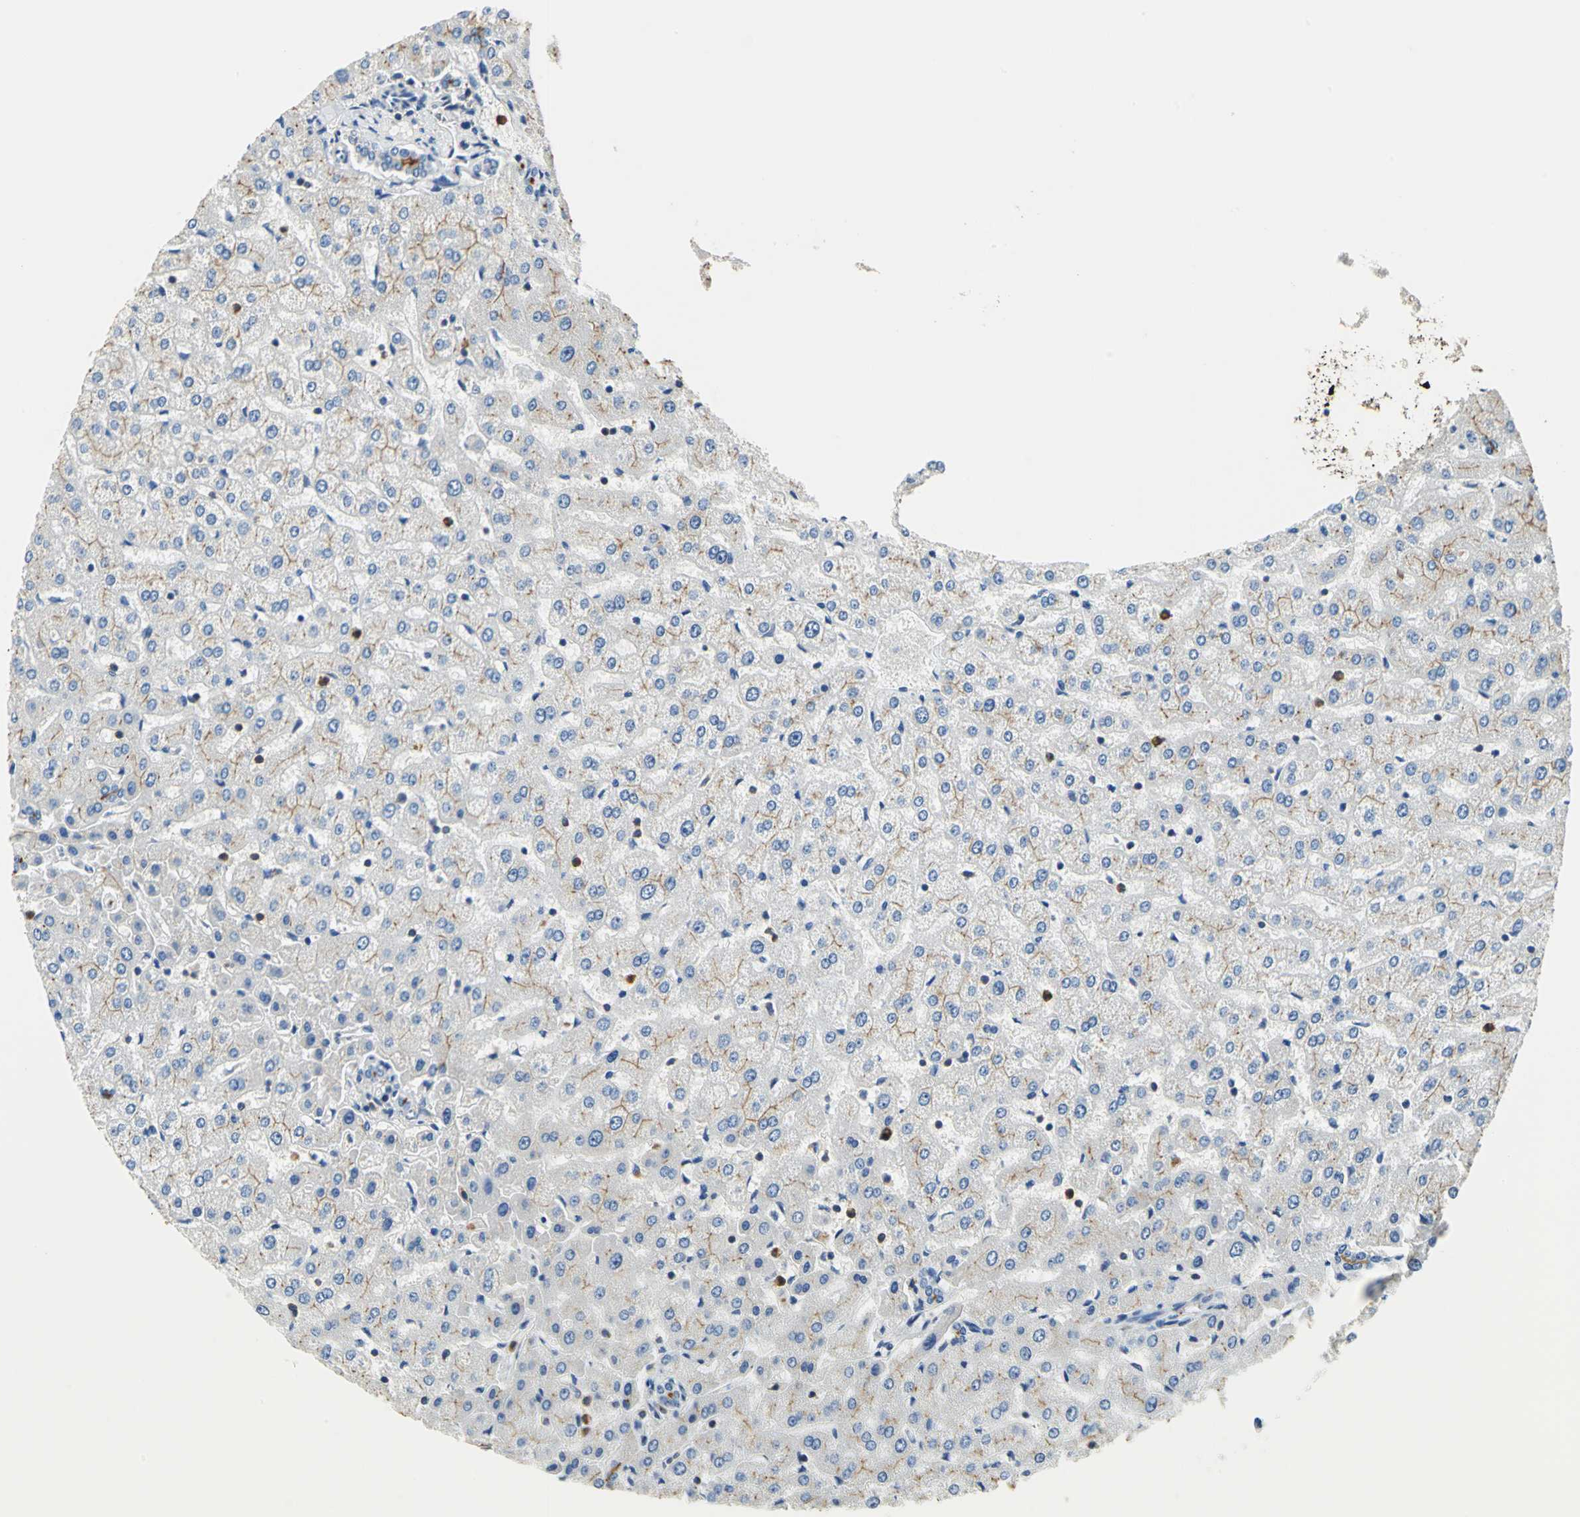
{"staining": {"intensity": "strong", "quantity": "25%-75%", "location": "cytoplasmic/membranous"}, "tissue": "liver", "cell_type": "Cholangiocytes", "image_type": "normal", "snomed": [{"axis": "morphology", "description": "Normal tissue, NOS"}, {"axis": "morphology", "description": "Fibrosis, NOS"}, {"axis": "topography", "description": "Liver"}], "caption": "Liver stained with DAB (3,3'-diaminobenzidine) immunohistochemistry (IHC) demonstrates high levels of strong cytoplasmic/membranous expression in approximately 25%-75% of cholangiocytes. Ihc stains the protein in brown and the nuclei are stained blue.", "gene": "SEPTIN11", "patient": {"sex": "female", "age": 29}}